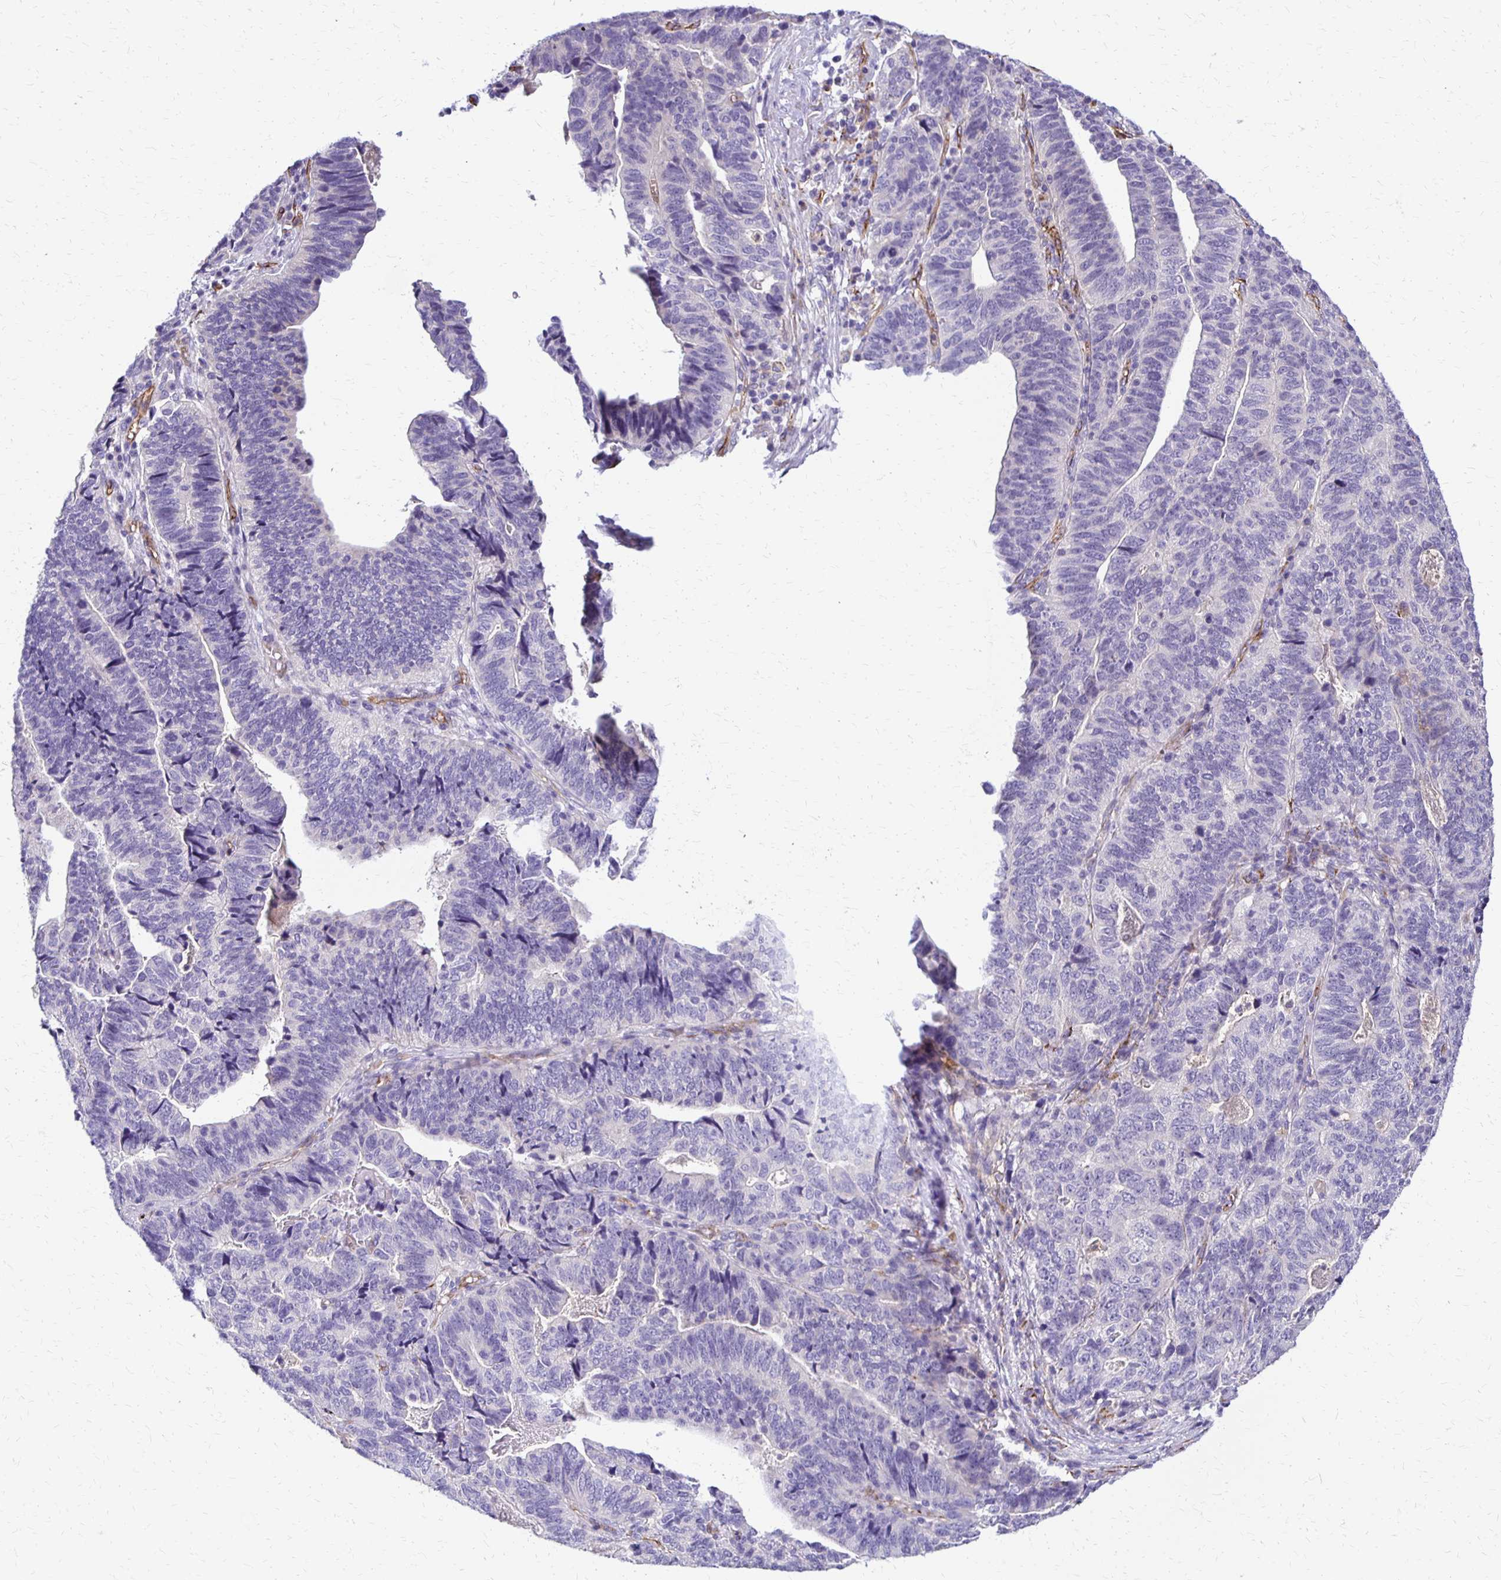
{"staining": {"intensity": "negative", "quantity": "none", "location": "none"}, "tissue": "stomach cancer", "cell_type": "Tumor cells", "image_type": "cancer", "snomed": [{"axis": "morphology", "description": "Adenocarcinoma, NOS"}, {"axis": "topography", "description": "Stomach, upper"}], "caption": "High power microscopy histopathology image of an IHC photomicrograph of adenocarcinoma (stomach), revealing no significant expression in tumor cells.", "gene": "TTYH1", "patient": {"sex": "female", "age": 67}}